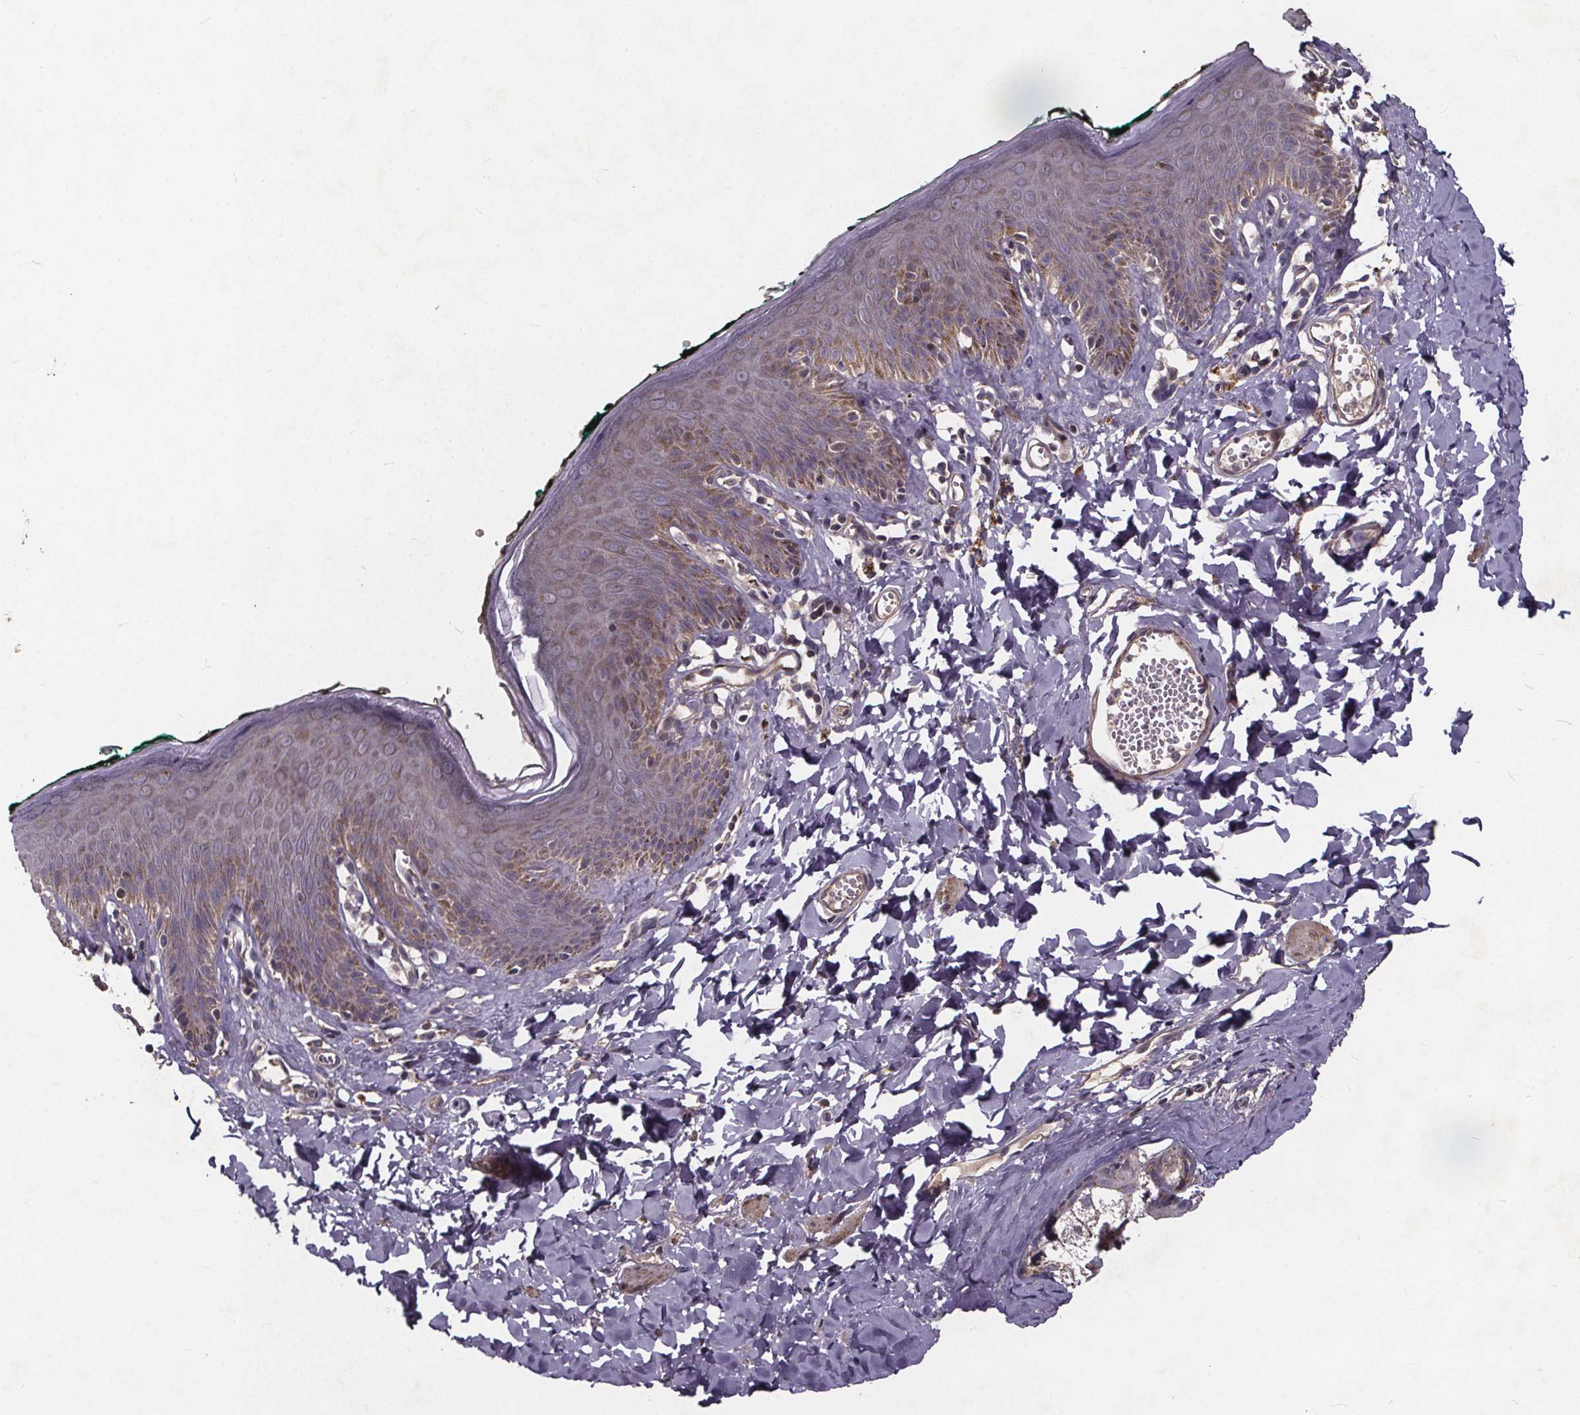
{"staining": {"intensity": "moderate", "quantity": "<25%", "location": "cytoplasmic/membranous"}, "tissue": "skin", "cell_type": "Epidermal cells", "image_type": "normal", "snomed": [{"axis": "morphology", "description": "Normal tissue, NOS"}, {"axis": "topography", "description": "Vulva"}, {"axis": "topography", "description": "Peripheral nerve tissue"}], "caption": "Protein staining reveals moderate cytoplasmic/membranous expression in about <25% of epidermal cells in unremarkable skin. Using DAB (3,3'-diaminobenzidine) (brown) and hematoxylin (blue) stains, captured at high magnification using brightfield microscopy.", "gene": "YME1L1", "patient": {"sex": "female", "age": 66}}